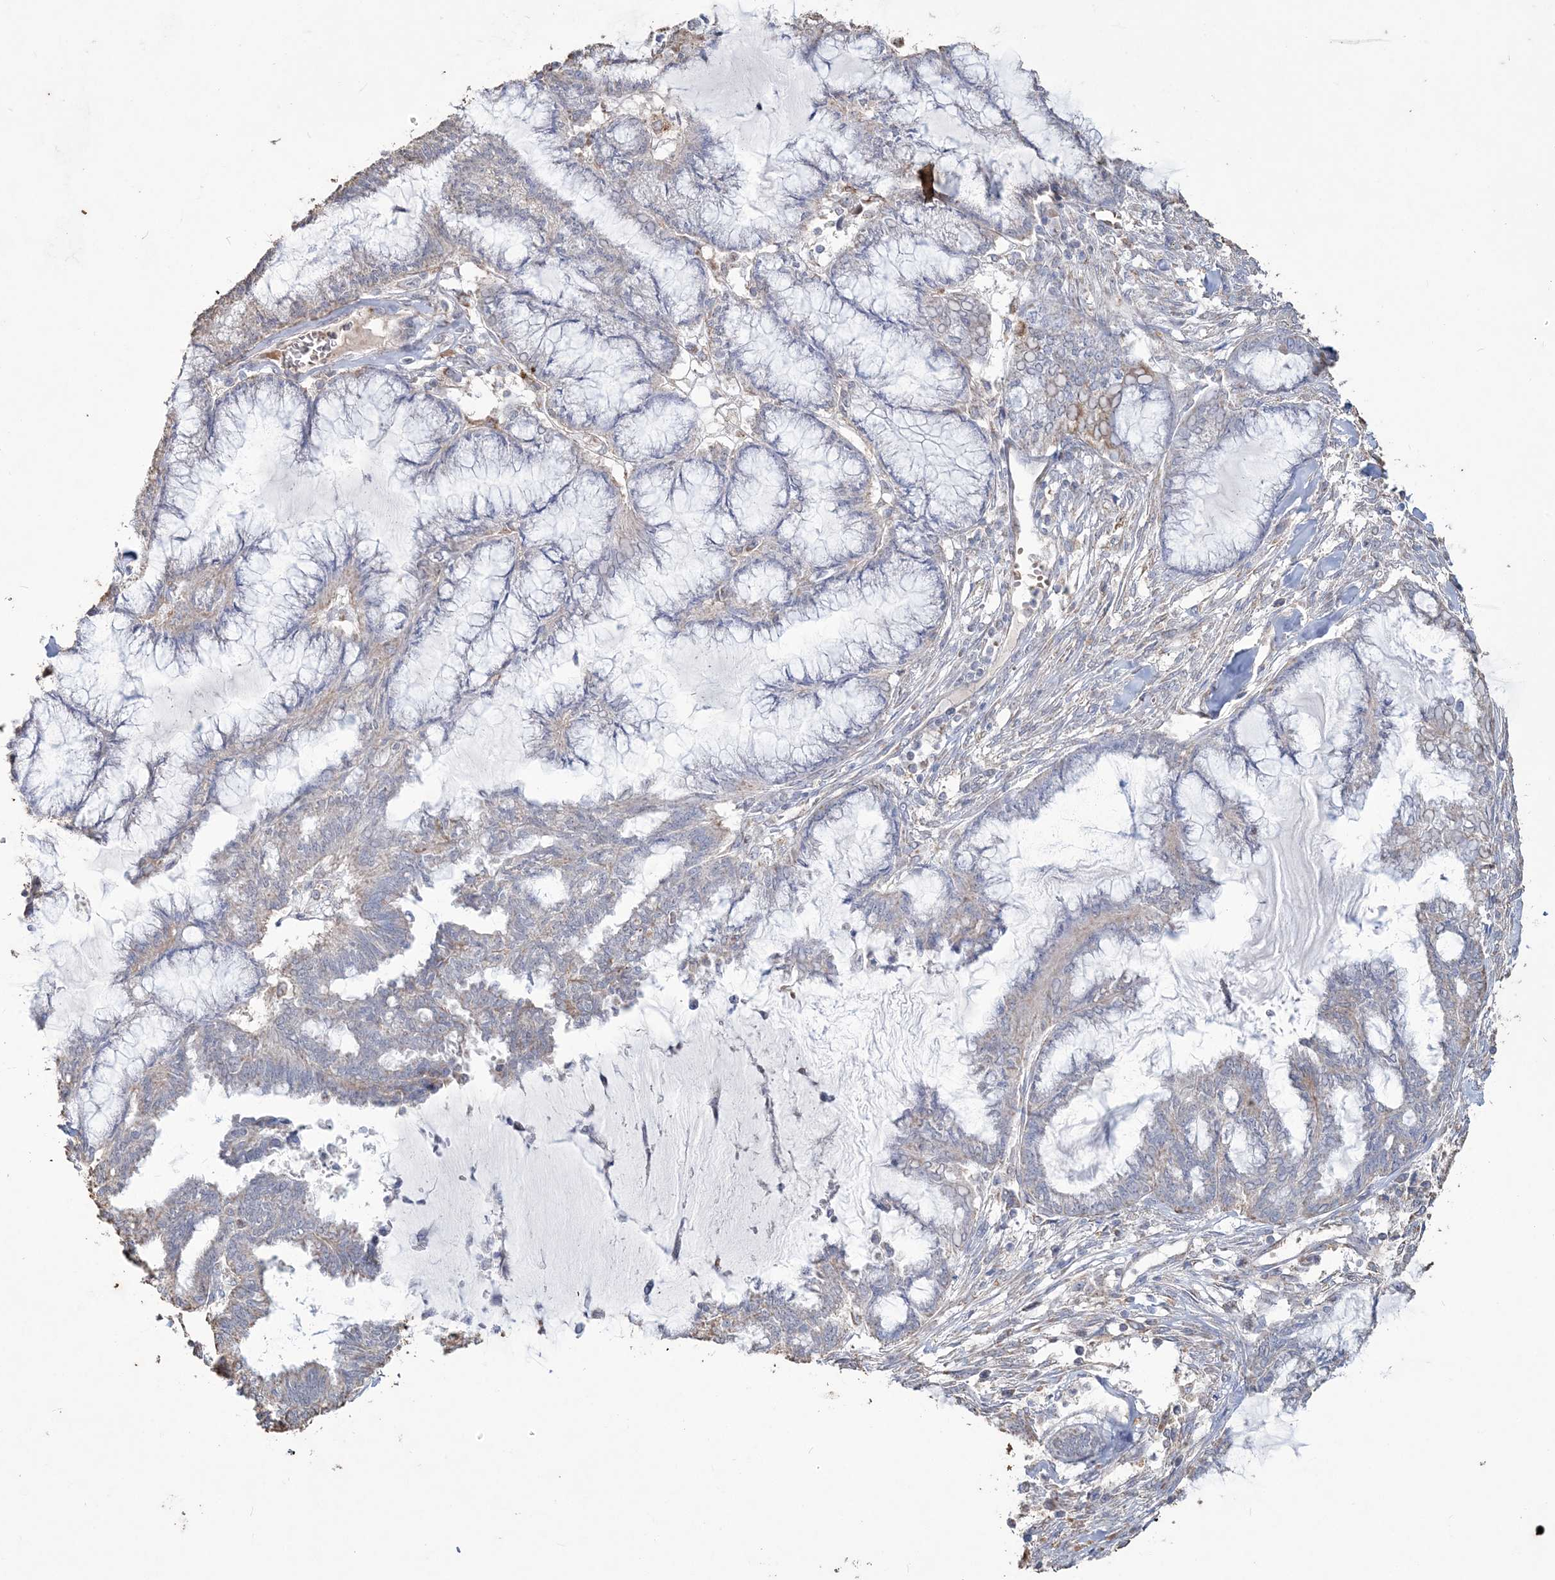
{"staining": {"intensity": "weak", "quantity": "<25%", "location": "cytoplasmic/membranous"}, "tissue": "endometrial cancer", "cell_type": "Tumor cells", "image_type": "cancer", "snomed": [{"axis": "morphology", "description": "Adenocarcinoma, NOS"}, {"axis": "topography", "description": "Endometrium"}], "caption": "An image of human endometrial cancer (adenocarcinoma) is negative for staining in tumor cells. (Brightfield microscopy of DAB immunohistochemistry at high magnification).", "gene": "SFMBT2", "patient": {"sex": "female", "age": 86}}